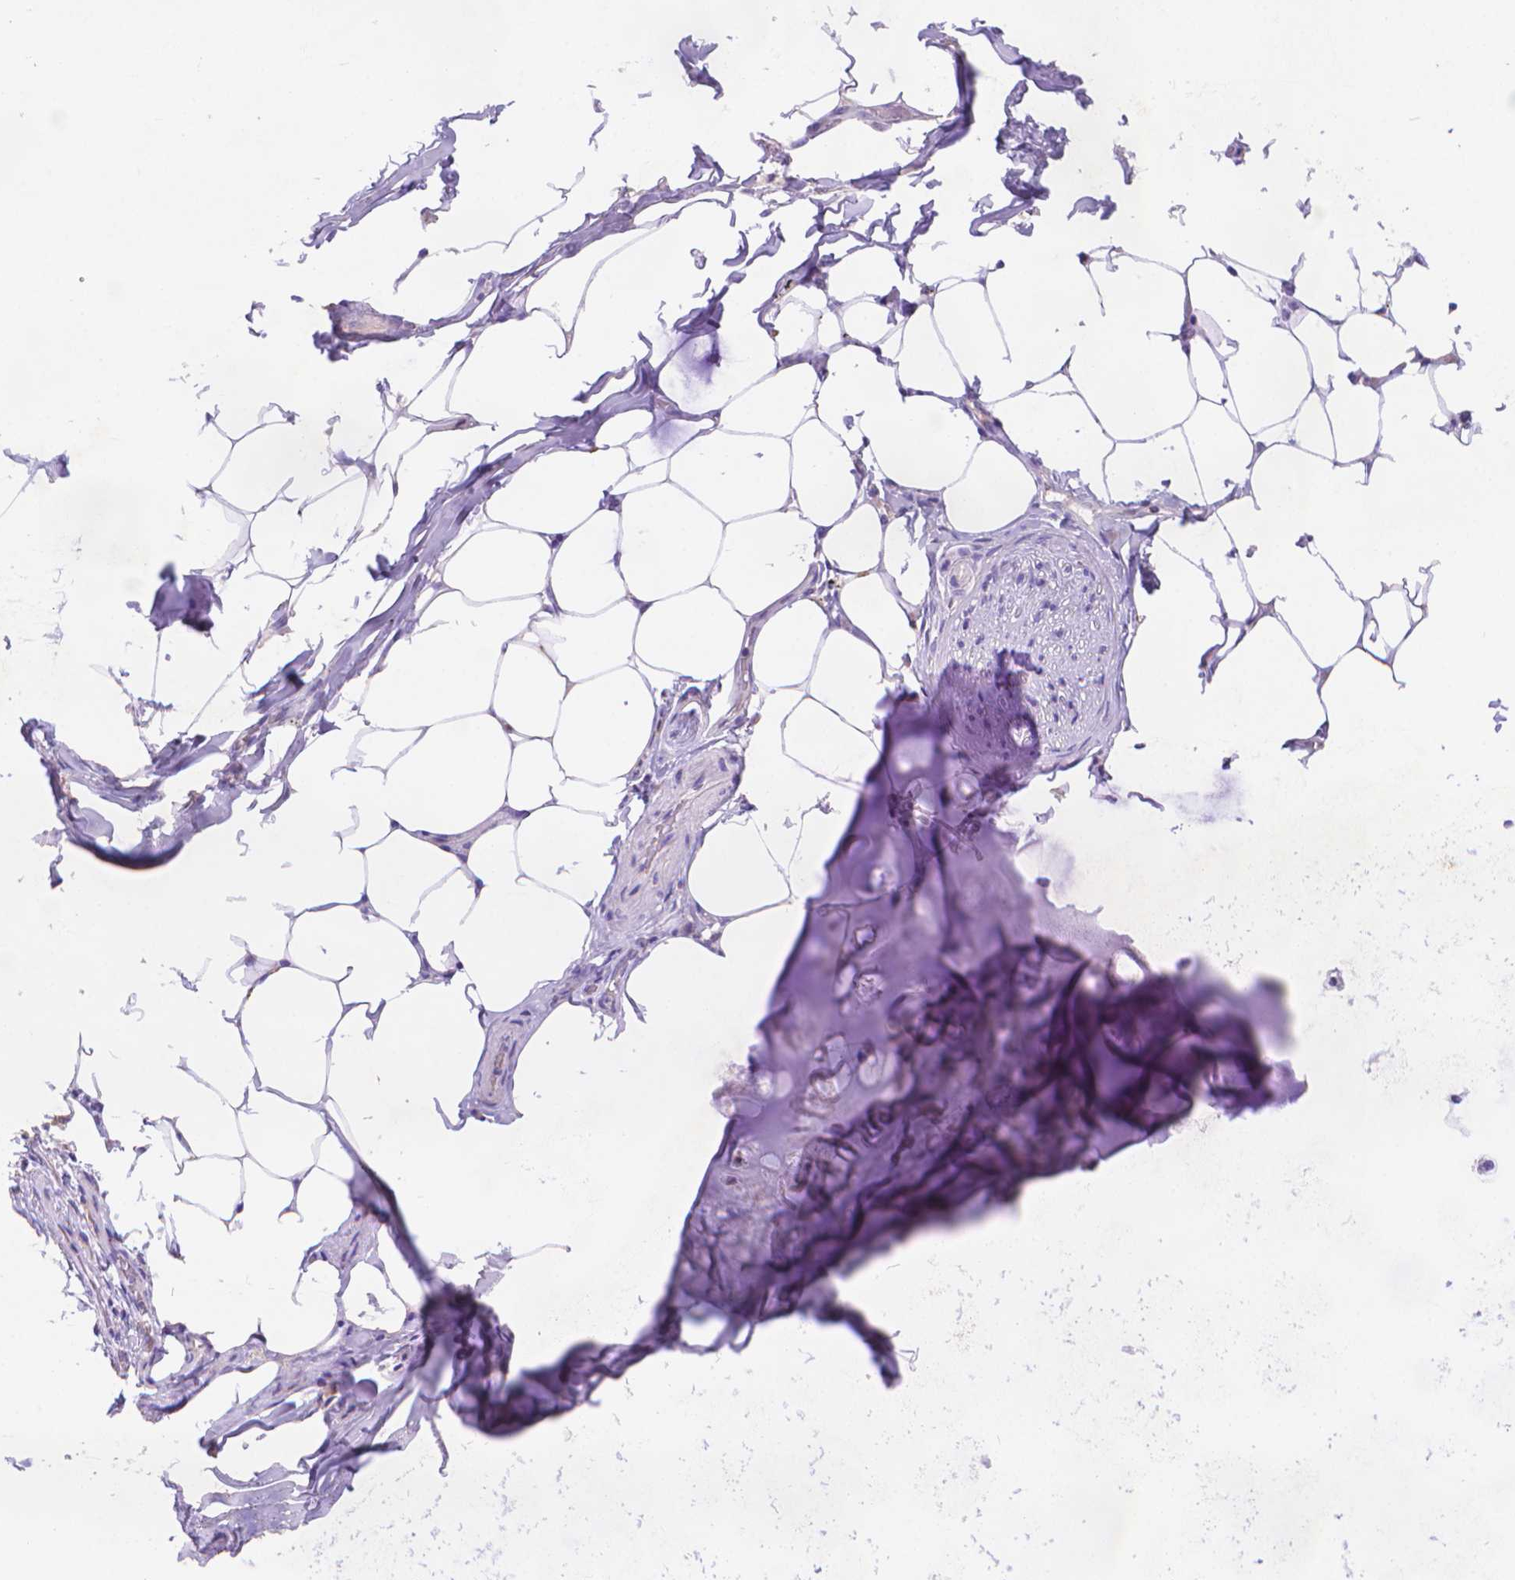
{"staining": {"intensity": "negative", "quantity": "none", "location": "none"}, "tissue": "adipose tissue", "cell_type": "Adipocytes", "image_type": "normal", "snomed": [{"axis": "morphology", "description": "Normal tissue, NOS"}, {"axis": "topography", "description": "Bronchus"}, {"axis": "topography", "description": "Lung"}], "caption": "This photomicrograph is of benign adipose tissue stained with IHC to label a protein in brown with the nuclei are counter-stained blue. There is no staining in adipocytes. (DAB (3,3'-diaminobenzidine) IHC with hematoxylin counter stain).", "gene": "FGD2", "patient": {"sex": "female", "age": 57}}